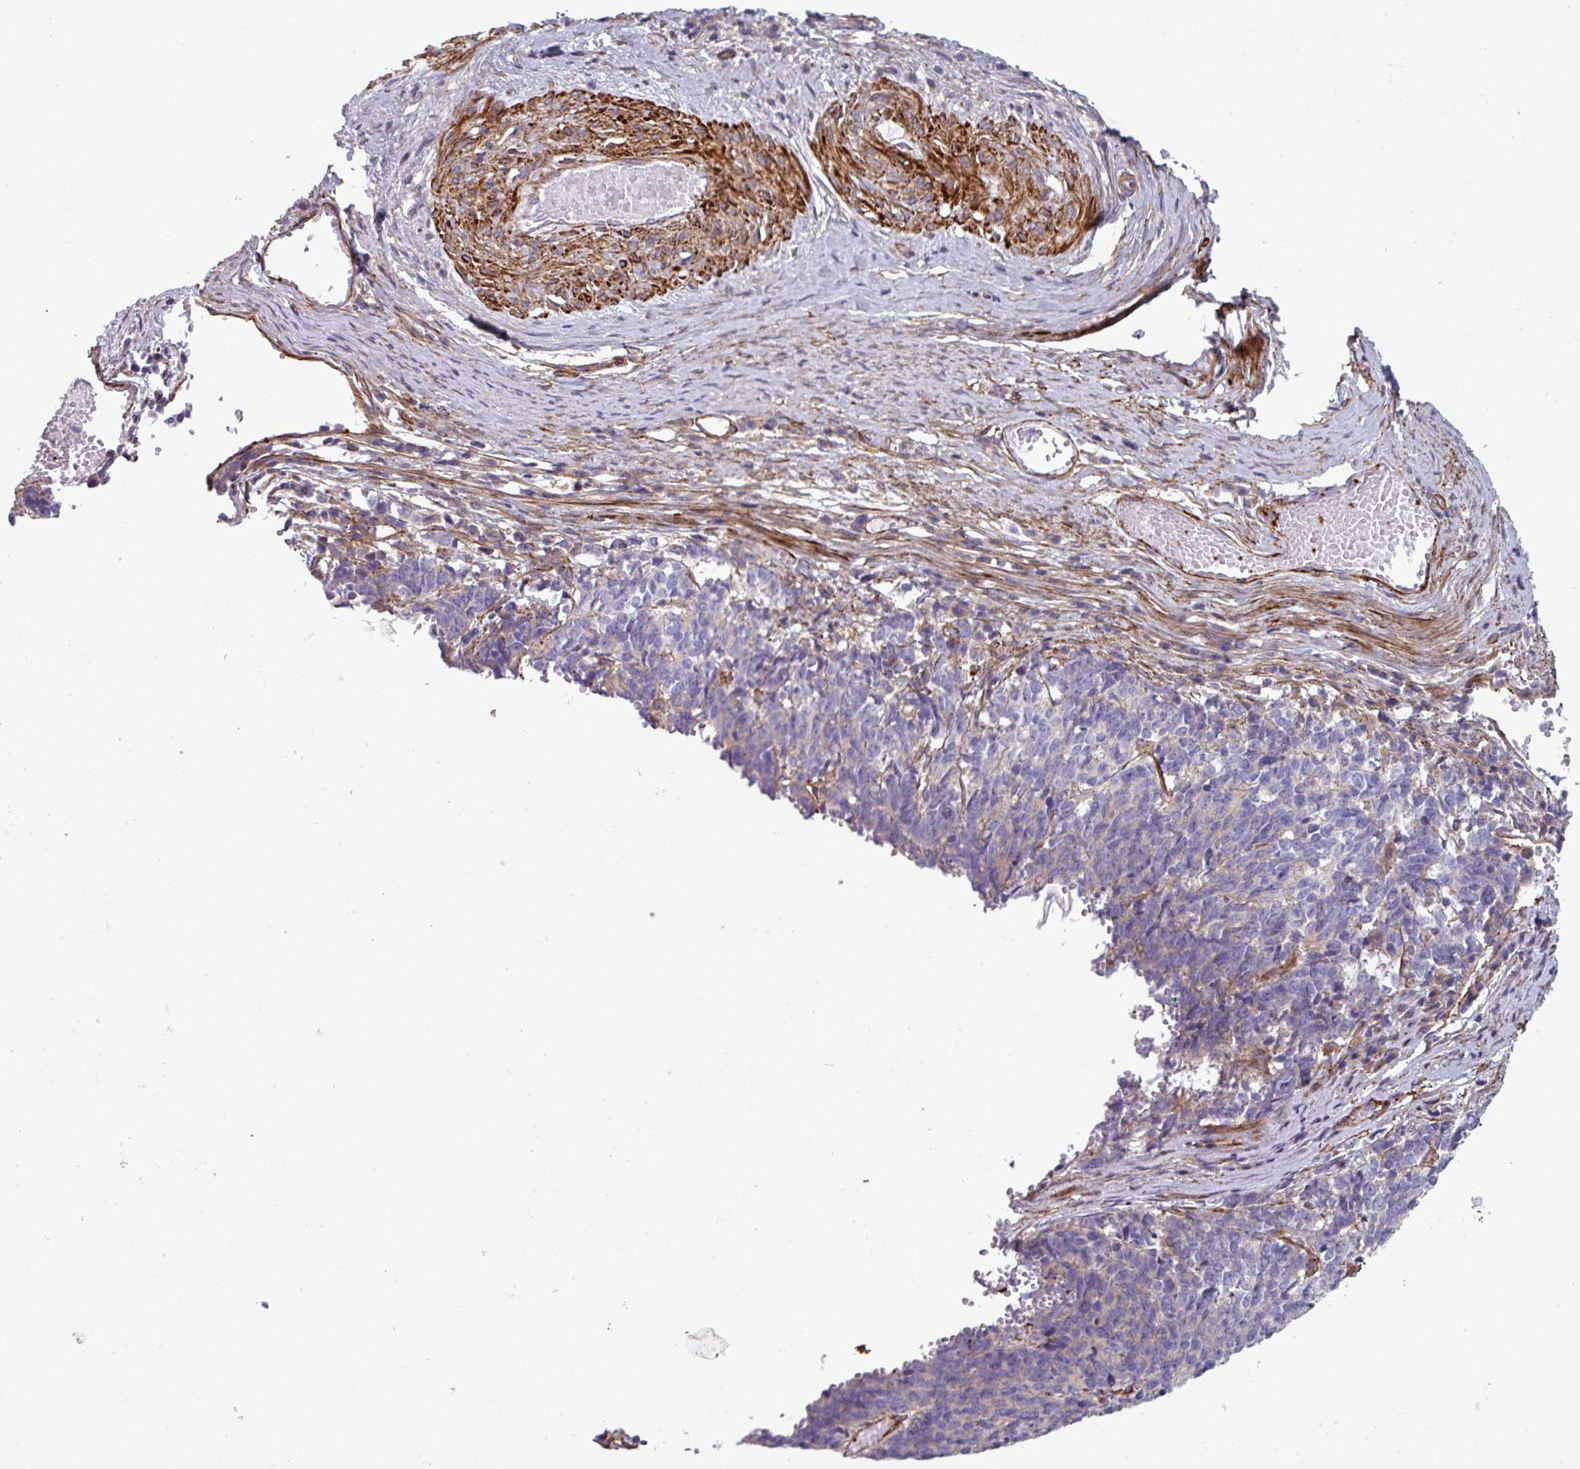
{"staining": {"intensity": "negative", "quantity": "none", "location": "none"}, "tissue": "cervical cancer", "cell_type": "Tumor cells", "image_type": "cancer", "snomed": [{"axis": "morphology", "description": "Squamous cell carcinoma, NOS"}, {"axis": "topography", "description": "Cervix"}], "caption": "IHC of human cervical cancer exhibits no positivity in tumor cells.", "gene": "ATP2C2", "patient": {"sex": "female", "age": 29}}